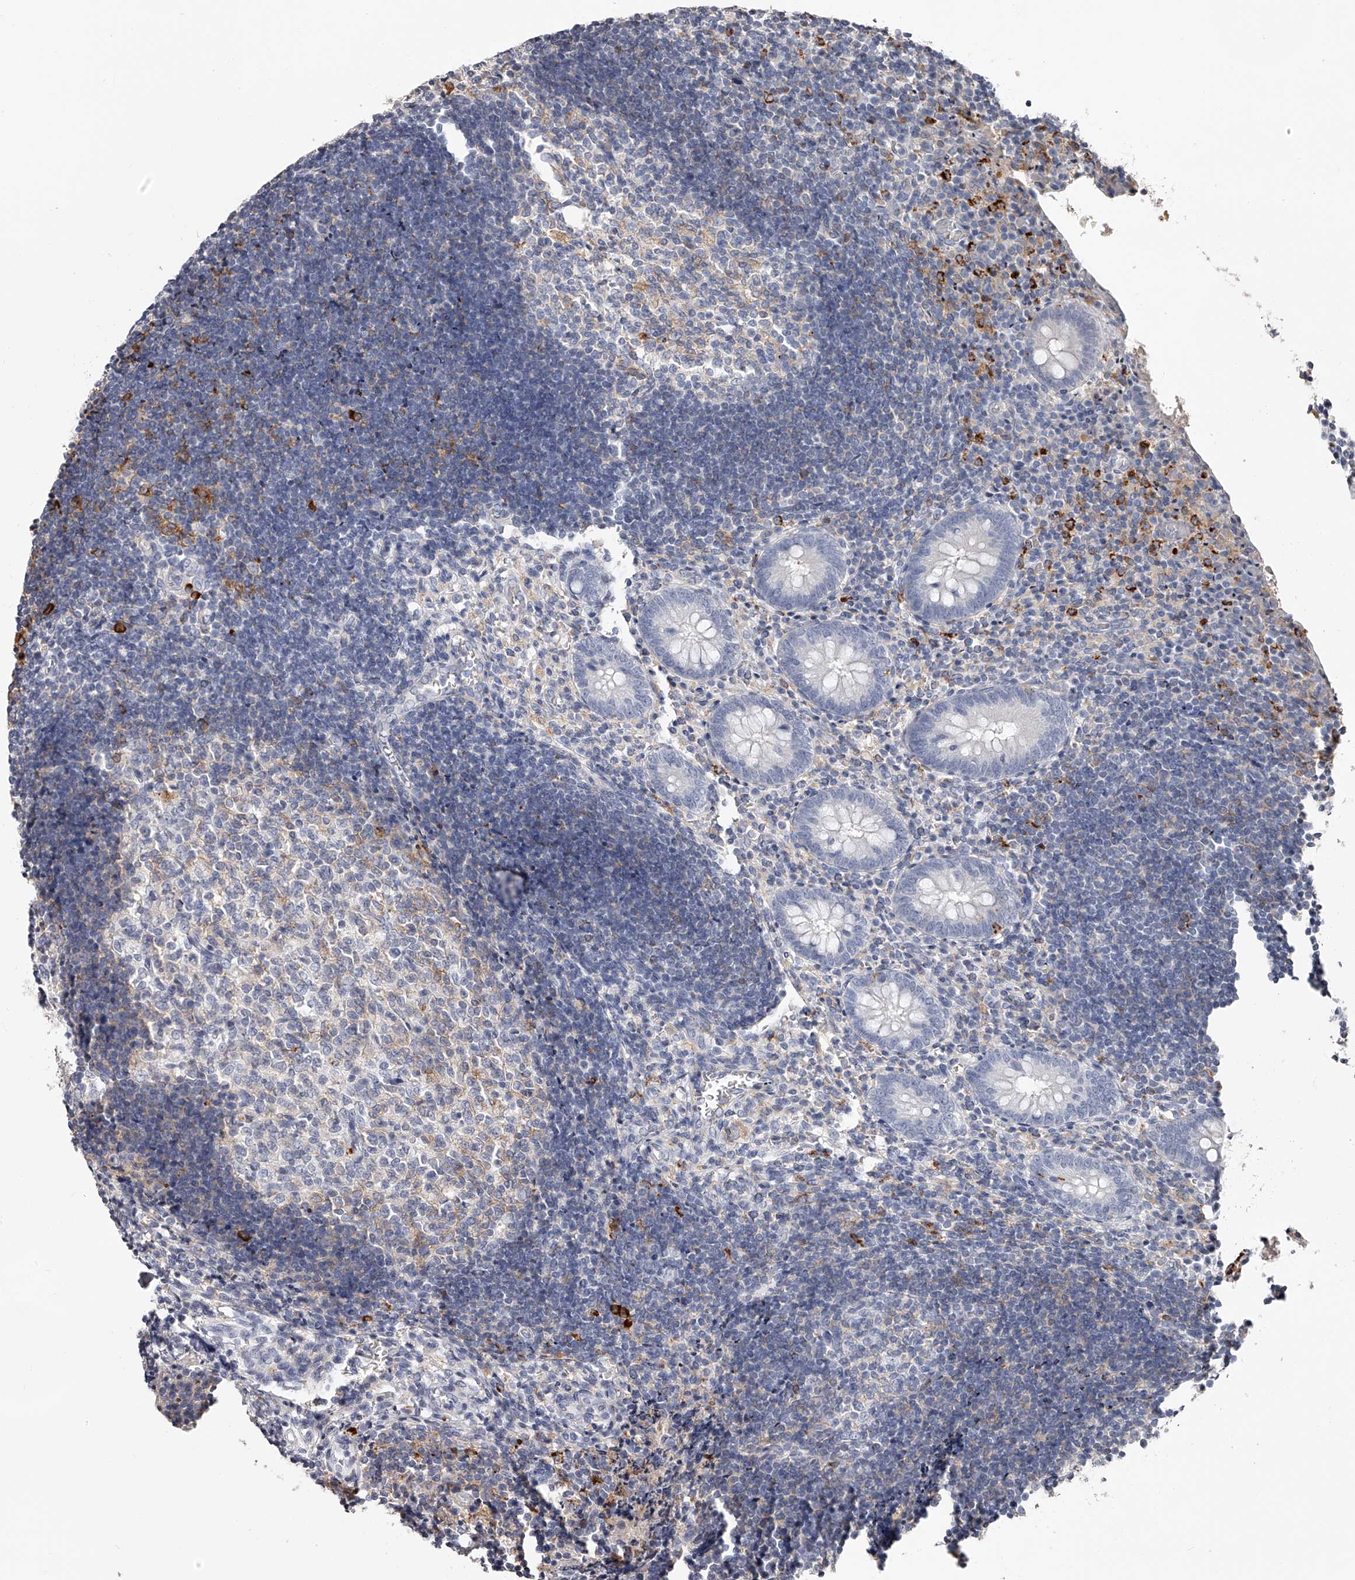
{"staining": {"intensity": "negative", "quantity": "none", "location": "none"}, "tissue": "appendix", "cell_type": "Glandular cells", "image_type": "normal", "snomed": [{"axis": "morphology", "description": "Normal tissue, NOS"}, {"axis": "topography", "description": "Appendix"}], "caption": "An image of human appendix is negative for staining in glandular cells. Nuclei are stained in blue.", "gene": "PACSIN1", "patient": {"sex": "female", "age": 17}}